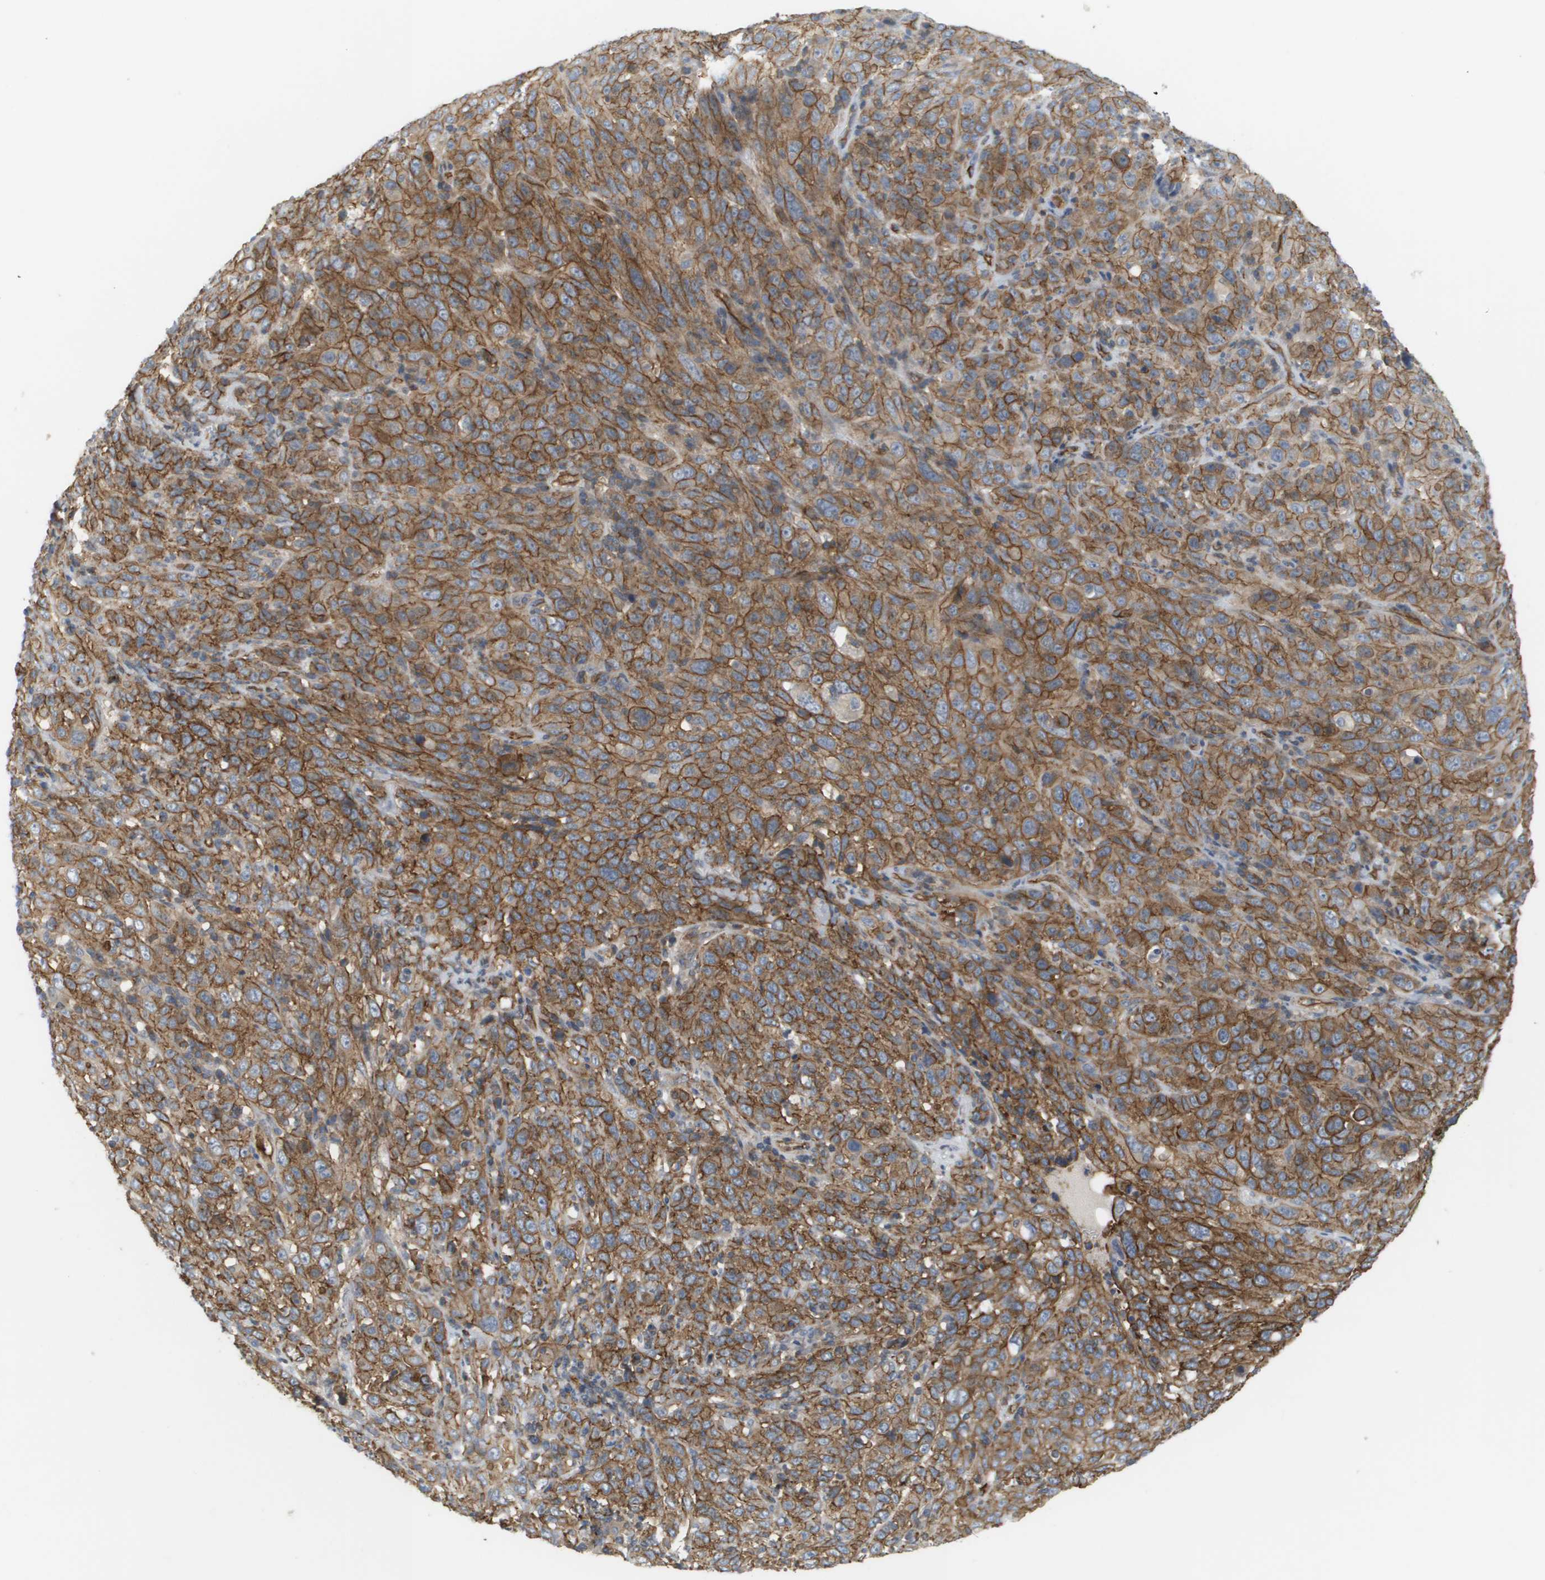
{"staining": {"intensity": "moderate", "quantity": ">75%", "location": "cytoplasmic/membranous"}, "tissue": "cervical cancer", "cell_type": "Tumor cells", "image_type": "cancer", "snomed": [{"axis": "morphology", "description": "Squamous cell carcinoma, NOS"}, {"axis": "topography", "description": "Cervix"}], "caption": "High-power microscopy captured an immunohistochemistry (IHC) image of cervical cancer (squamous cell carcinoma), revealing moderate cytoplasmic/membranous positivity in approximately >75% of tumor cells.", "gene": "SGMS2", "patient": {"sex": "female", "age": 46}}